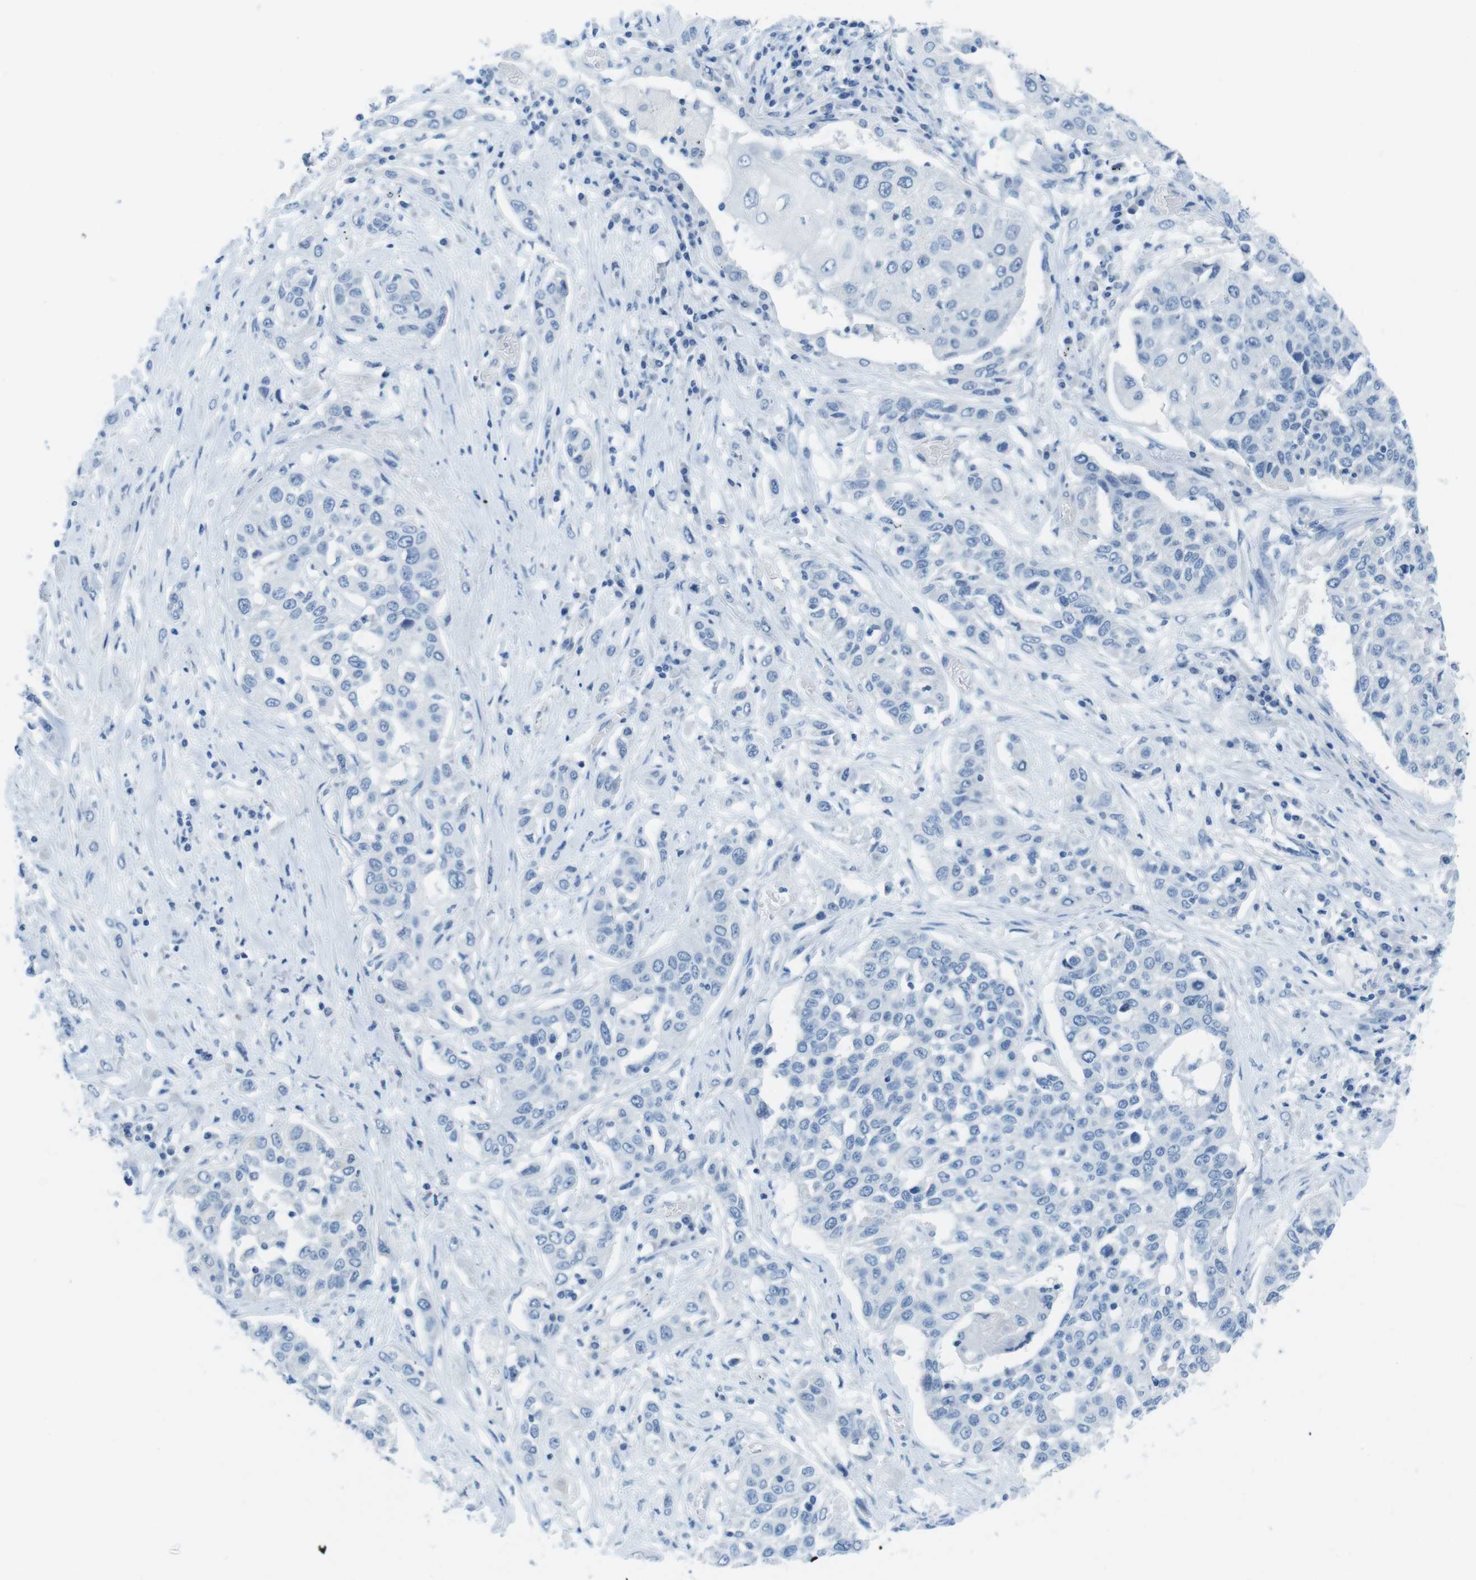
{"staining": {"intensity": "negative", "quantity": "none", "location": "none"}, "tissue": "lung cancer", "cell_type": "Tumor cells", "image_type": "cancer", "snomed": [{"axis": "morphology", "description": "Squamous cell carcinoma, NOS"}, {"axis": "topography", "description": "Lung"}], "caption": "Image shows no protein positivity in tumor cells of lung cancer tissue.", "gene": "GAP43", "patient": {"sex": "male", "age": 71}}